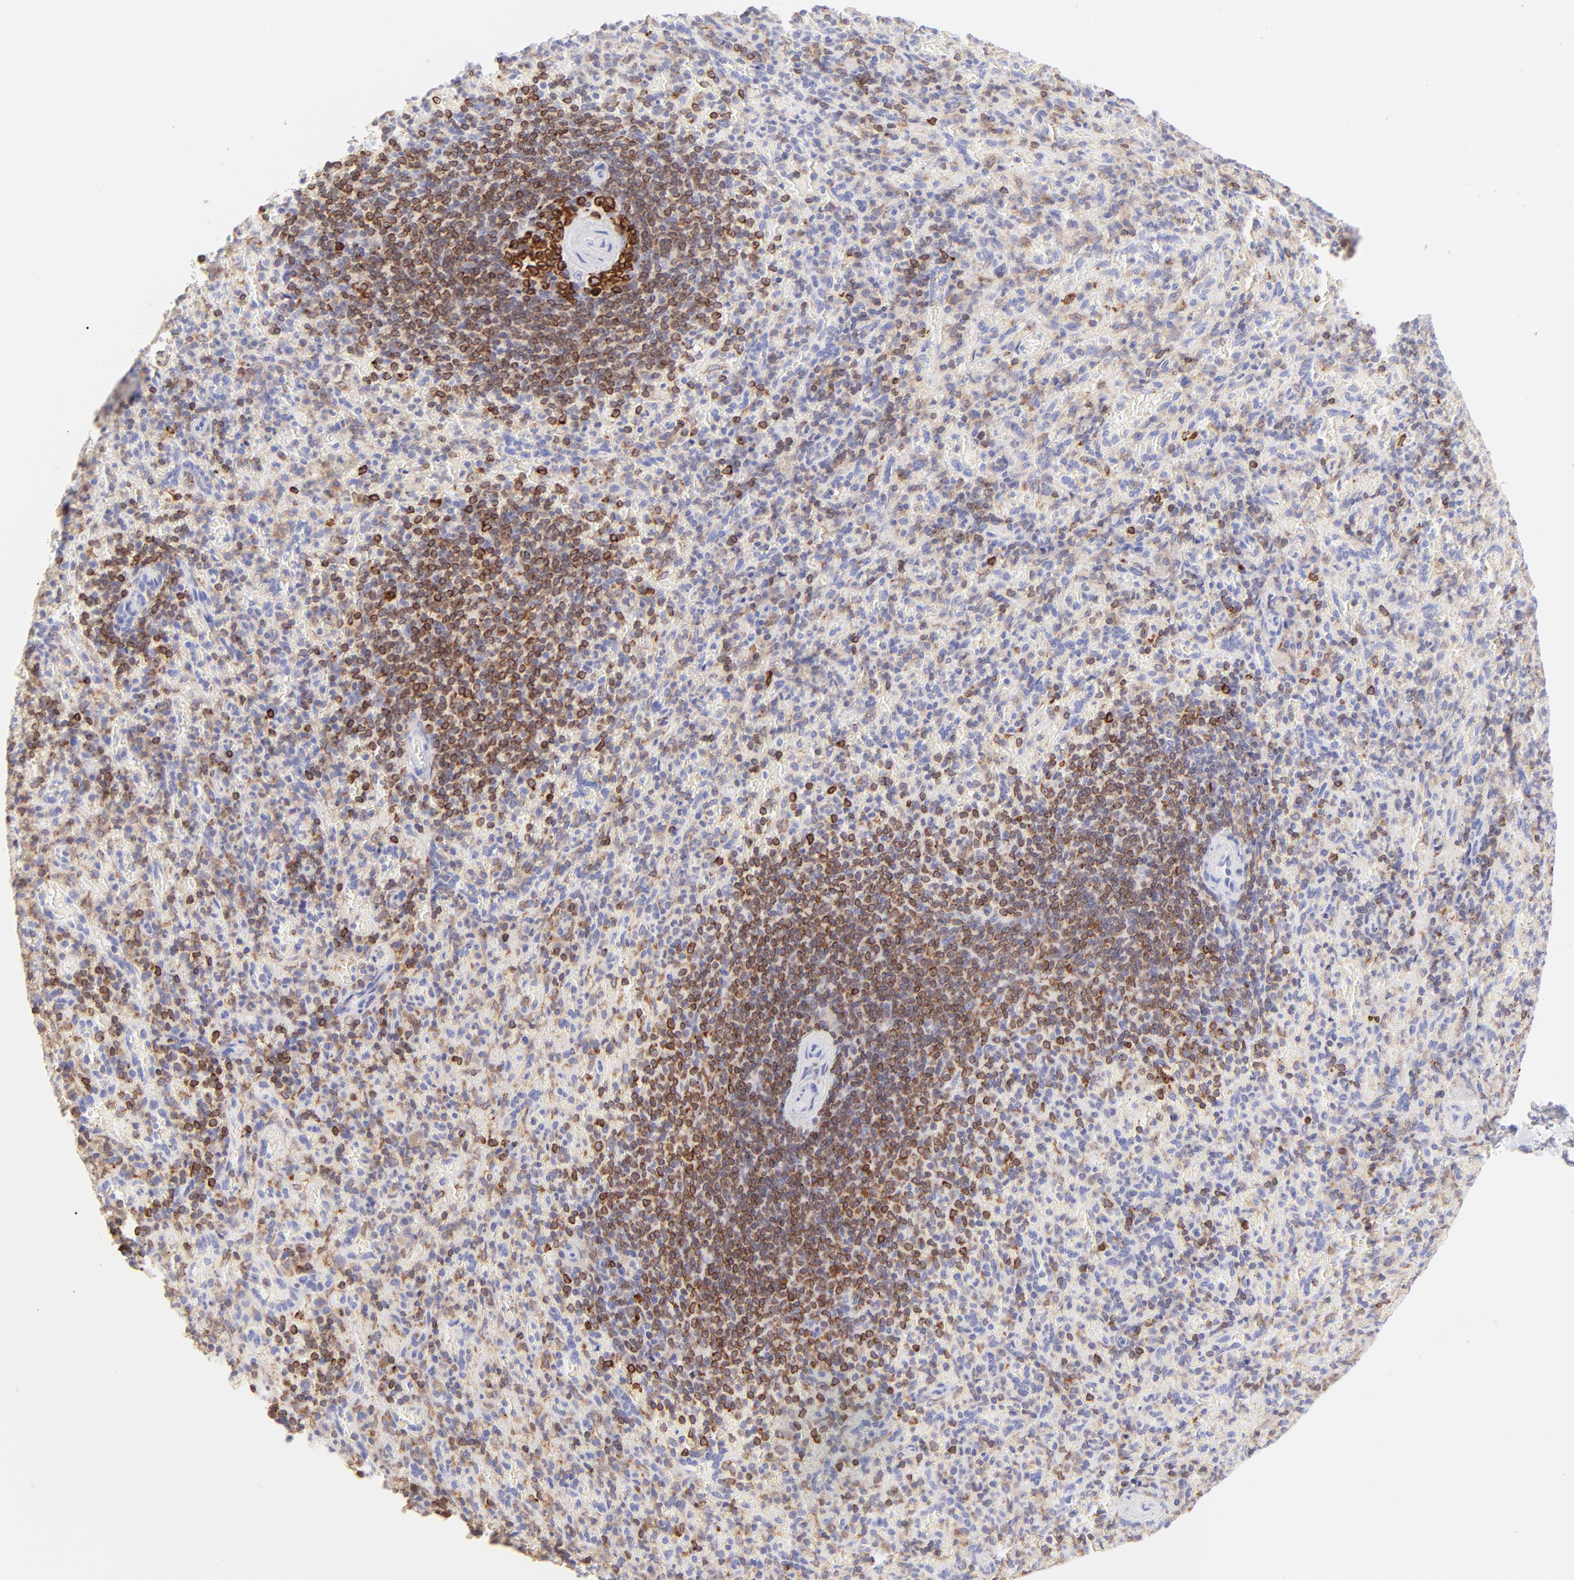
{"staining": {"intensity": "moderate", "quantity": "25%-75%", "location": "cytoplasmic/membranous"}, "tissue": "spleen", "cell_type": "Cells in red pulp", "image_type": "normal", "snomed": [{"axis": "morphology", "description": "Normal tissue, NOS"}, {"axis": "topography", "description": "Spleen"}], "caption": "Immunohistochemical staining of unremarkable human spleen displays moderate cytoplasmic/membranous protein staining in approximately 25%-75% of cells in red pulp.", "gene": "IRAG2", "patient": {"sex": "female", "age": 43}}